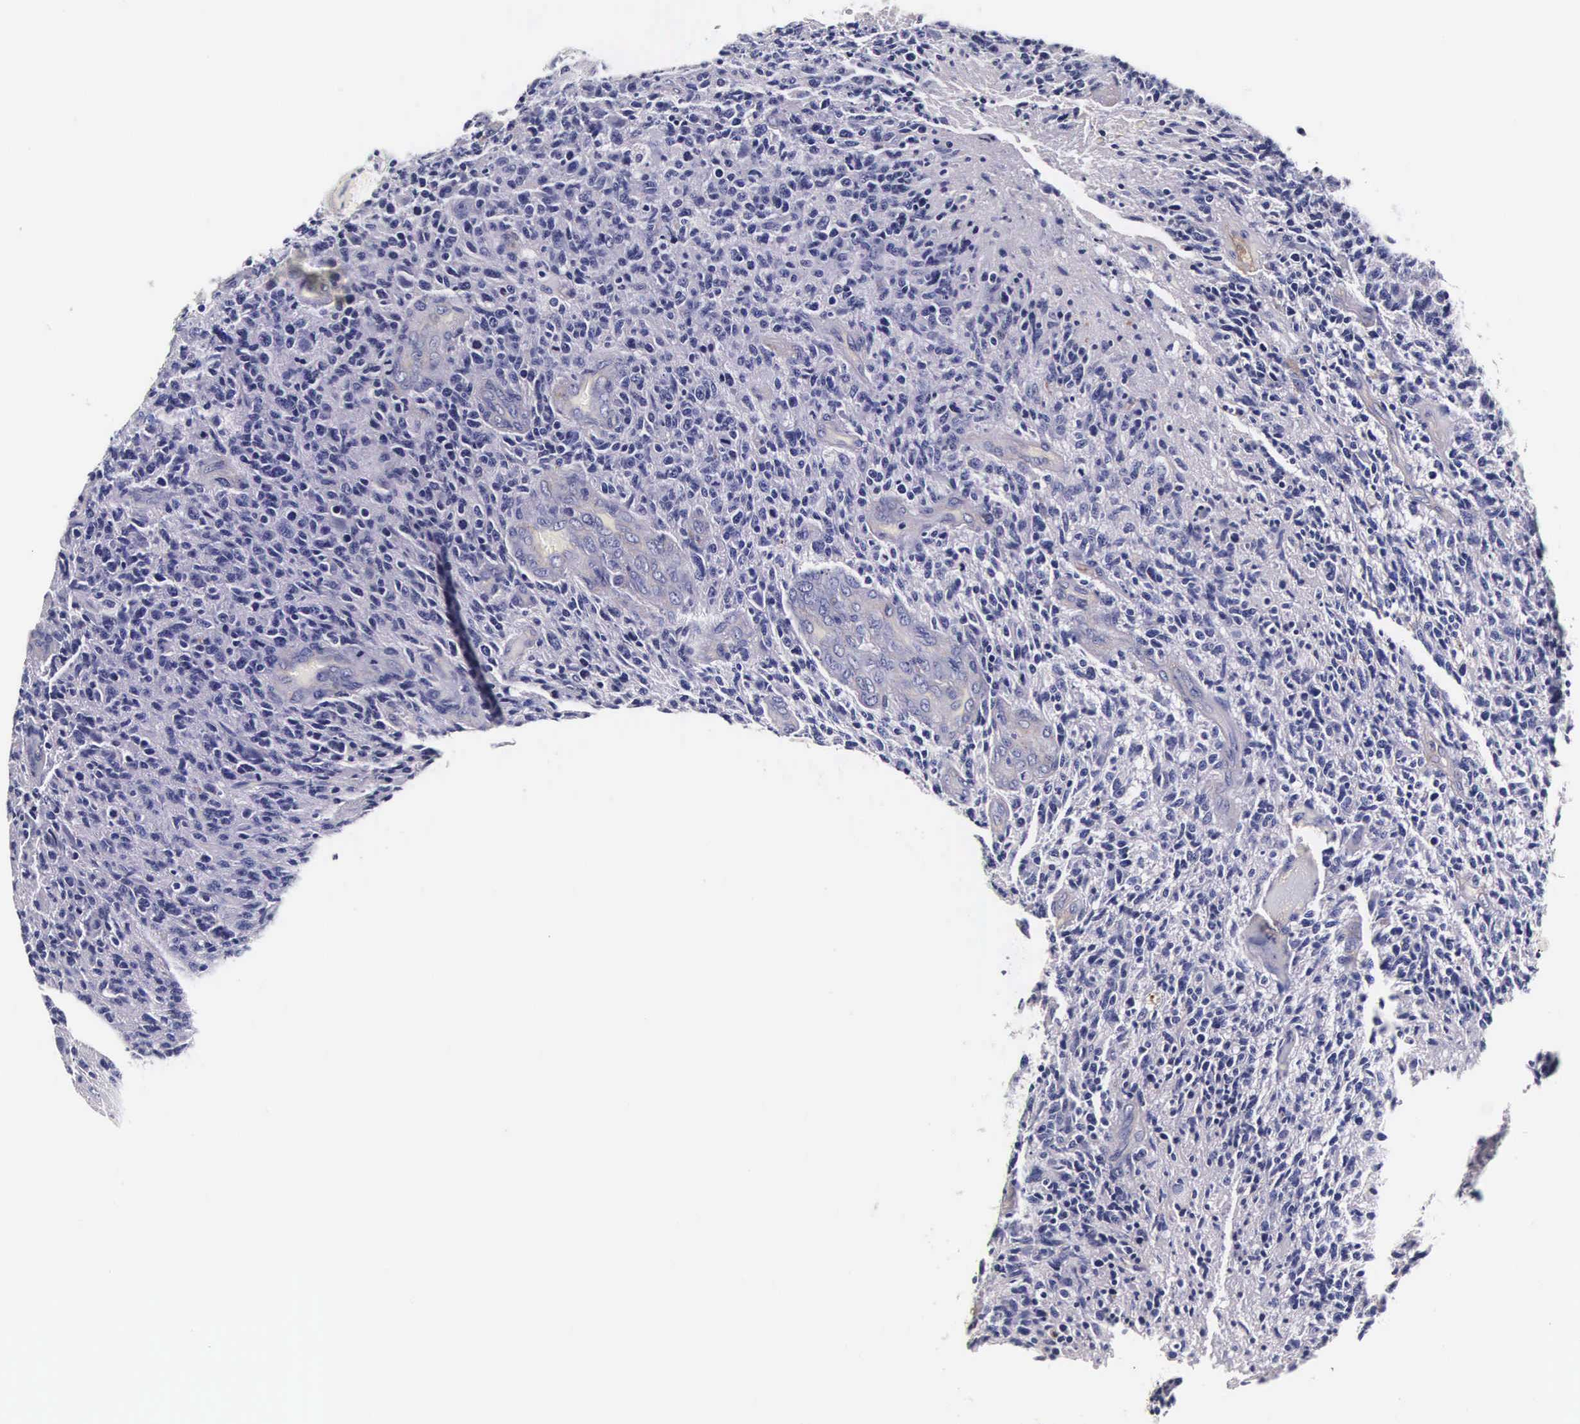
{"staining": {"intensity": "negative", "quantity": "none", "location": "none"}, "tissue": "glioma", "cell_type": "Tumor cells", "image_type": "cancer", "snomed": [{"axis": "morphology", "description": "Glioma, malignant, High grade"}, {"axis": "topography", "description": "Brain"}], "caption": "This is an IHC photomicrograph of high-grade glioma (malignant). There is no expression in tumor cells.", "gene": "CTSB", "patient": {"sex": "male", "age": 36}}